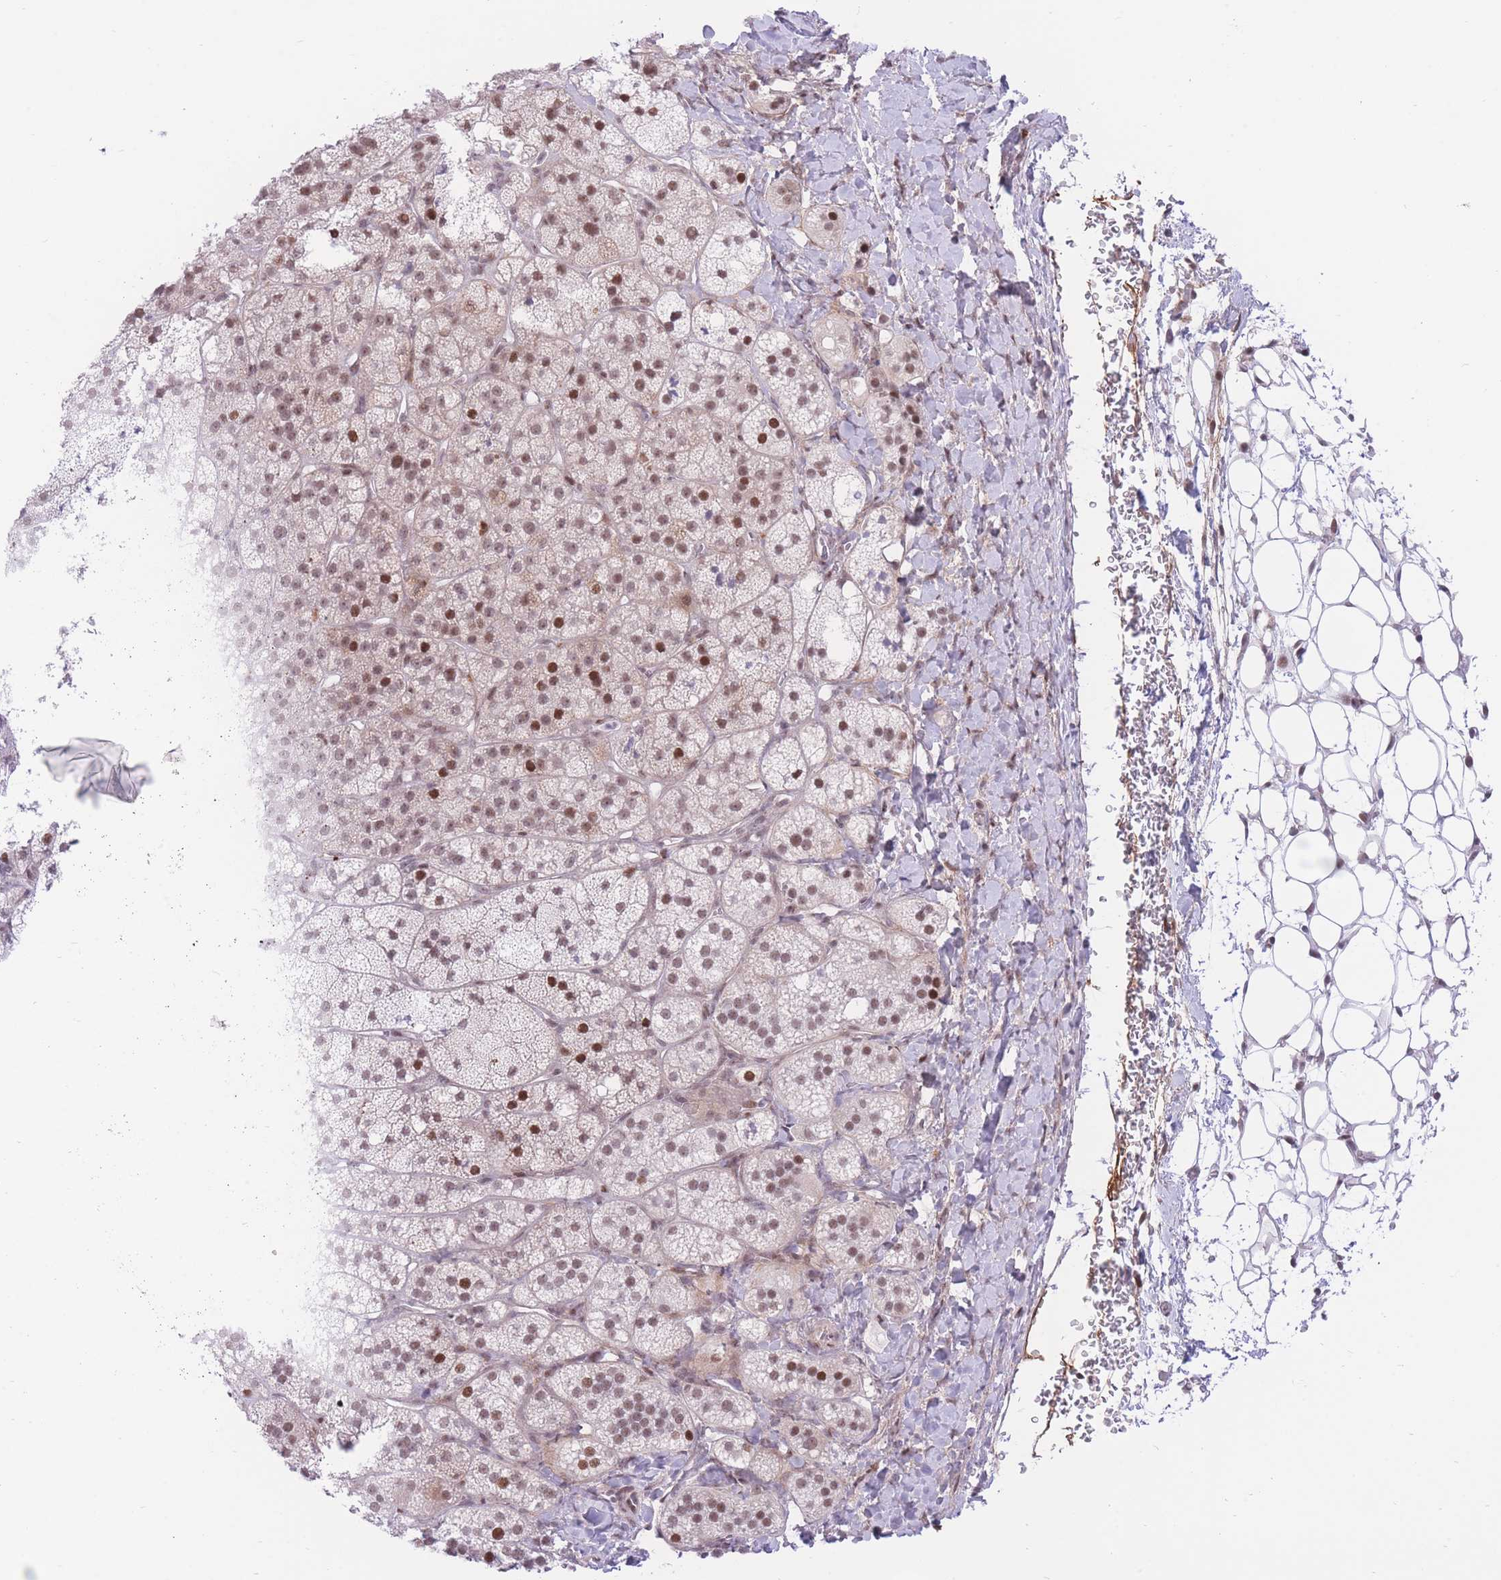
{"staining": {"intensity": "strong", "quantity": "25%-75%", "location": "nuclear"}, "tissue": "adrenal gland", "cell_type": "Glandular cells", "image_type": "normal", "snomed": [{"axis": "morphology", "description": "Normal tissue, NOS"}, {"axis": "topography", "description": "Adrenal gland"}], "caption": "A high-resolution histopathology image shows IHC staining of unremarkable adrenal gland, which exhibits strong nuclear expression in about 25%-75% of glandular cells.", "gene": "PCIF1", "patient": {"sex": "male", "age": 61}}